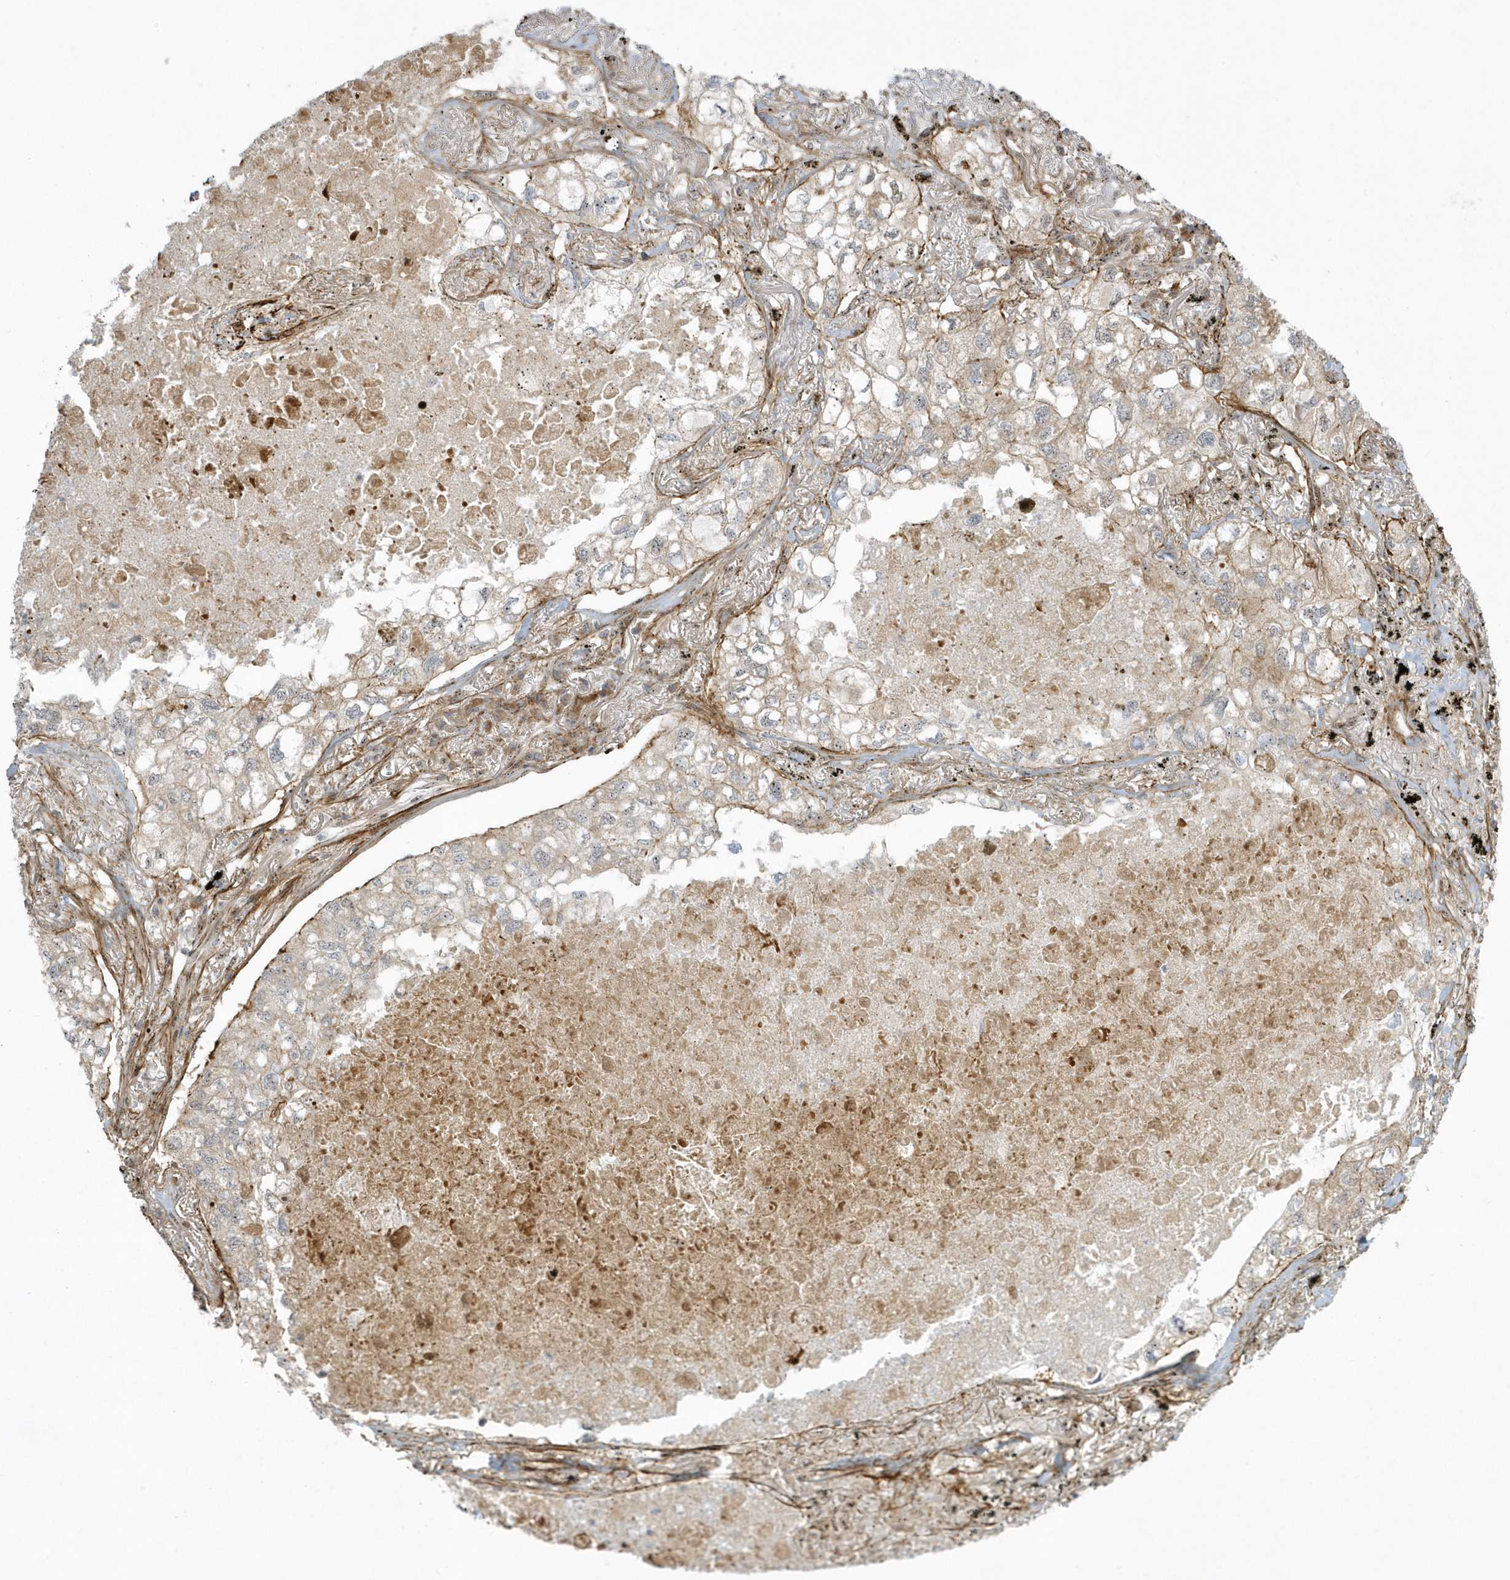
{"staining": {"intensity": "weak", "quantity": "<25%", "location": "cytoplasmic/membranous"}, "tissue": "lung cancer", "cell_type": "Tumor cells", "image_type": "cancer", "snomed": [{"axis": "morphology", "description": "Adenocarcinoma, NOS"}, {"axis": "topography", "description": "Lung"}], "caption": "A high-resolution image shows immunohistochemistry staining of lung cancer (adenocarcinoma), which shows no significant staining in tumor cells. Brightfield microscopy of immunohistochemistry stained with DAB (brown) and hematoxylin (blue), captured at high magnification.", "gene": "MASP2", "patient": {"sex": "male", "age": 65}}